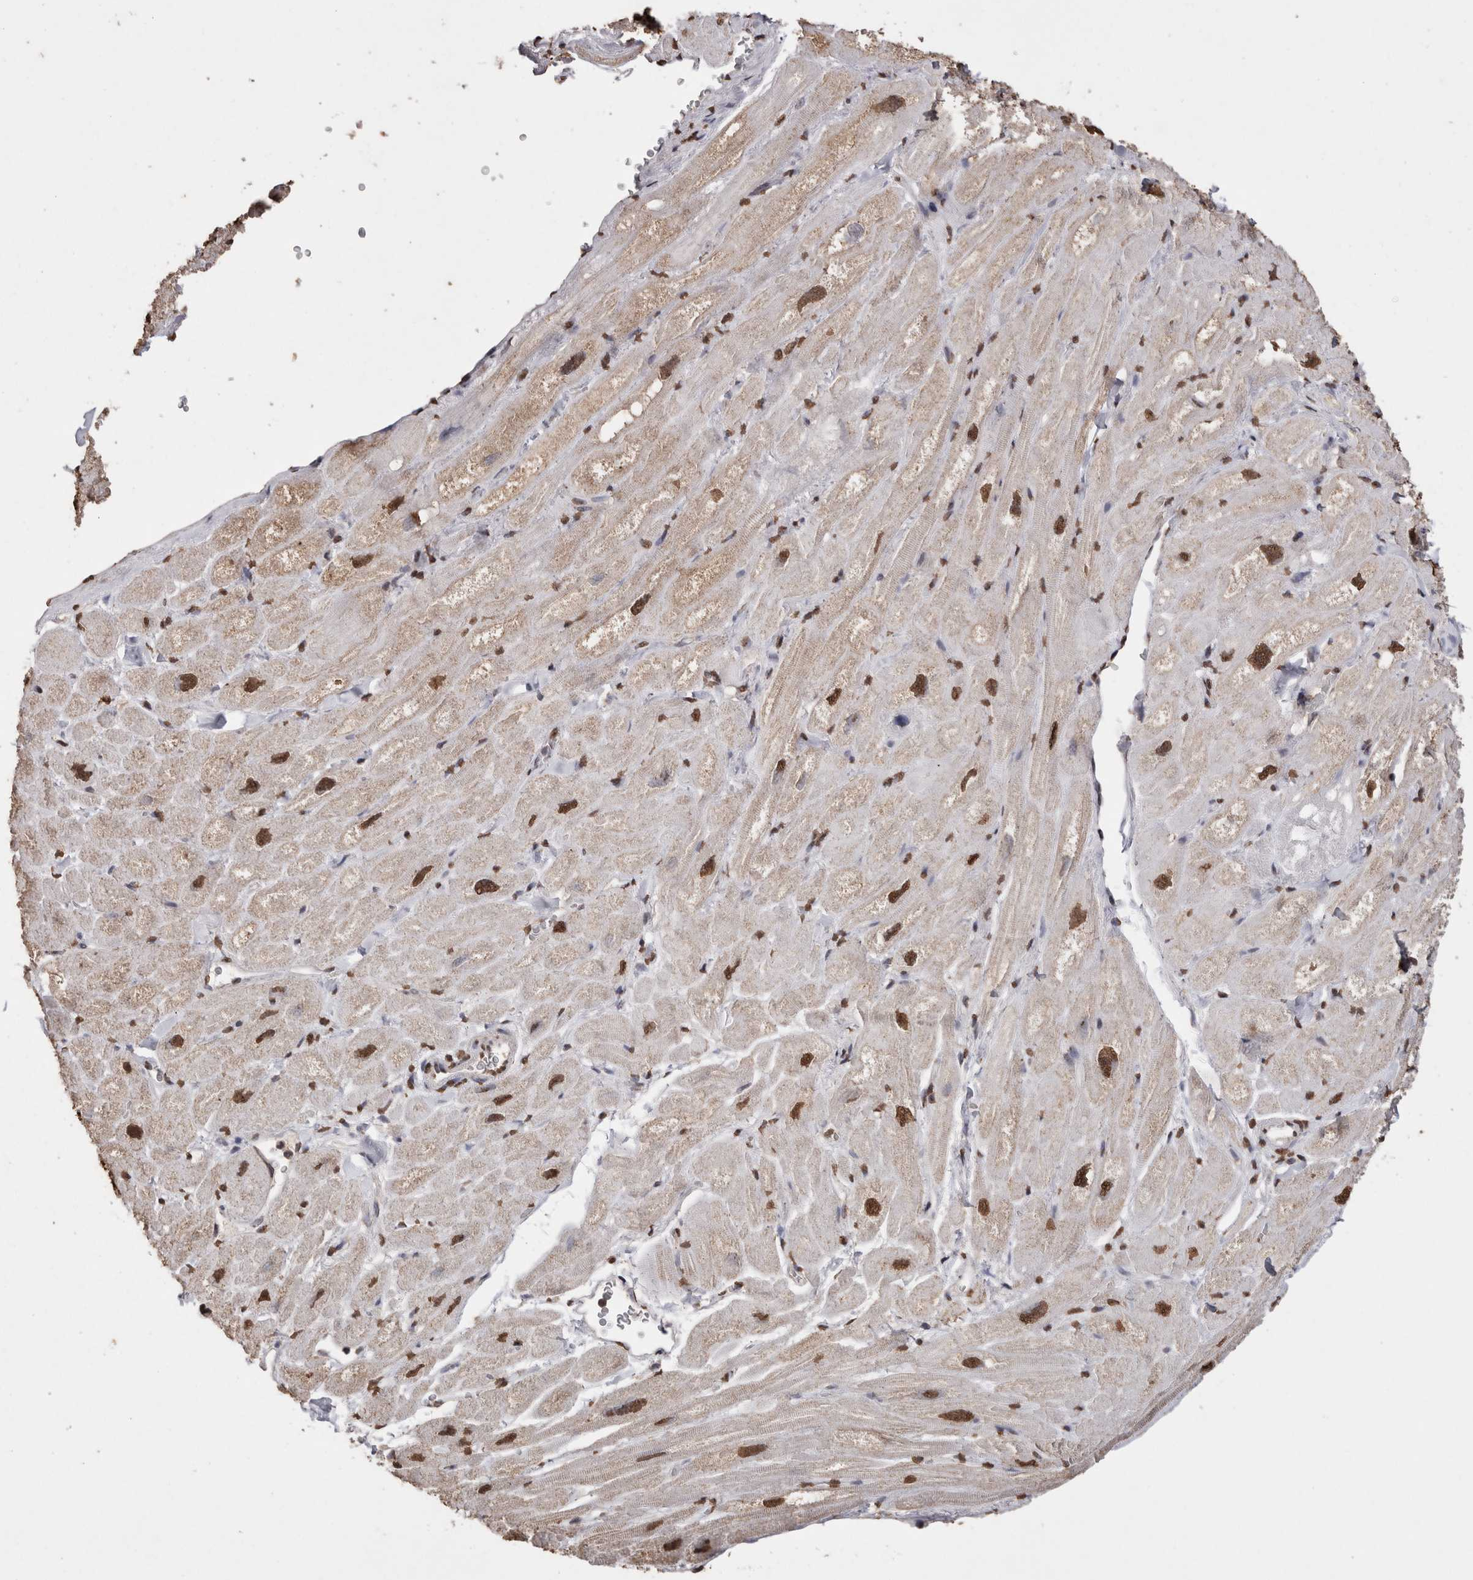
{"staining": {"intensity": "strong", "quantity": ">75%", "location": "nuclear"}, "tissue": "heart muscle", "cell_type": "Cardiomyocytes", "image_type": "normal", "snomed": [{"axis": "morphology", "description": "Normal tissue, NOS"}, {"axis": "topography", "description": "Heart"}], "caption": "IHC micrograph of benign heart muscle: heart muscle stained using IHC shows high levels of strong protein expression localized specifically in the nuclear of cardiomyocytes, appearing as a nuclear brown color.", "gene": "NTHL1", "patient": {"sex": "male", "age": 49}}